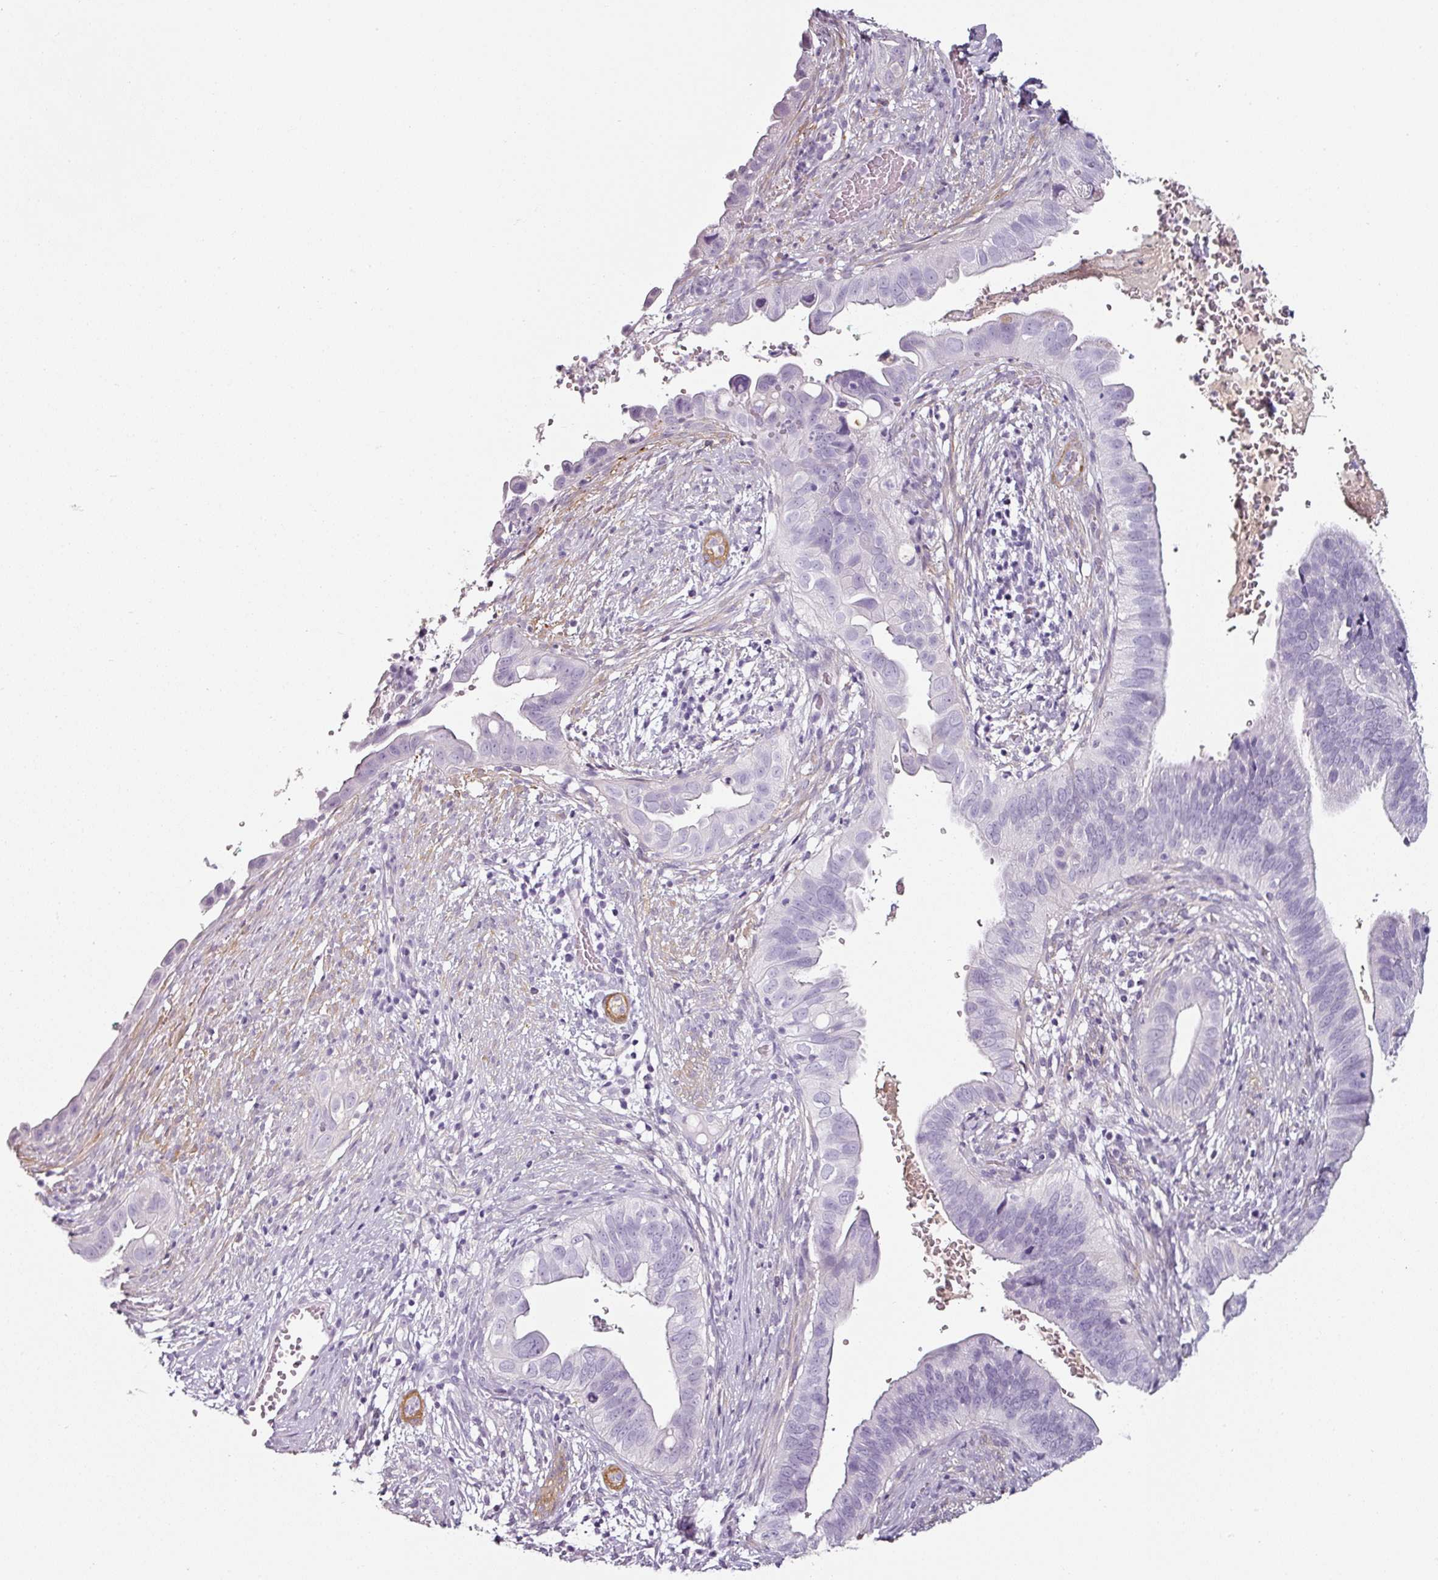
{"staining": {"intensity": "negative", "quantity": "none", "location": "none"}, "tissue": "cervical cancer", "cell_type": "Tumor cells", "image_type": "cancer", "snomed": [{"axis": "morphology", "description": "Adenocarcinoma, NOS"}, {"axis": "topography", "description": "Cervix"}], "caption": "A micrograph of cervical cancer stained for a protein displays no brown staining in tumor cells.", "gene": "CAP2", "patient": {"sex": "female", "age": 42}}